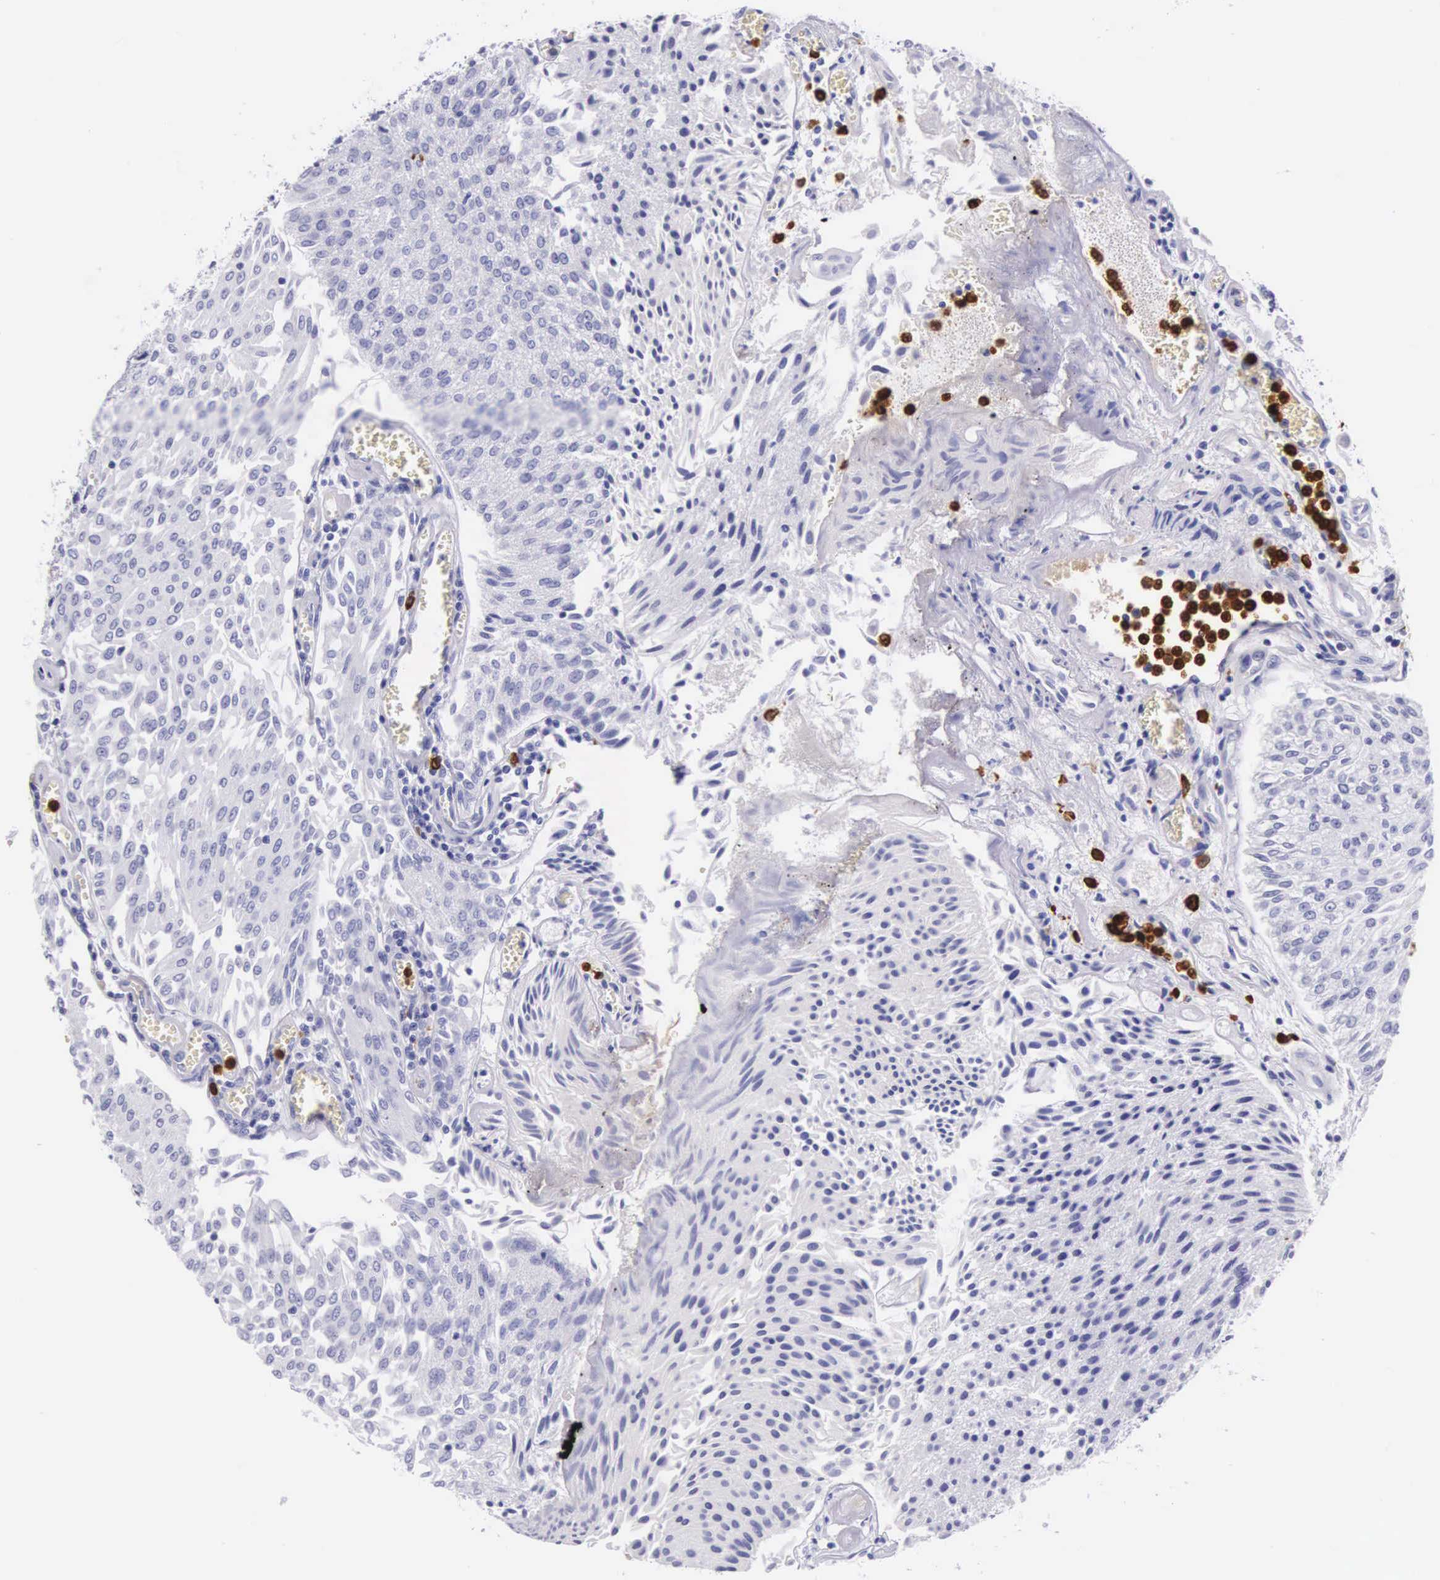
{"staining": {"intensity": "negative", "quantity": "none", "location": "none"}, "tissue": "urothelial cancer", "cell_type": "Tumor cells", "image_type": "cancer", "snomed": [{"axis": "morphology", "description": "Urothelial carcinoma, Low grade"}, {"axis": "topography", "description": "Urinary bladder"}], "caption": "An immunohistochemistry (IHC) image of urothelial cancer is shown. There is no staining in tumor cells of urothelial cancer.", "gene": "FCN1", "patient": {"sex": "male", "age": 86}}